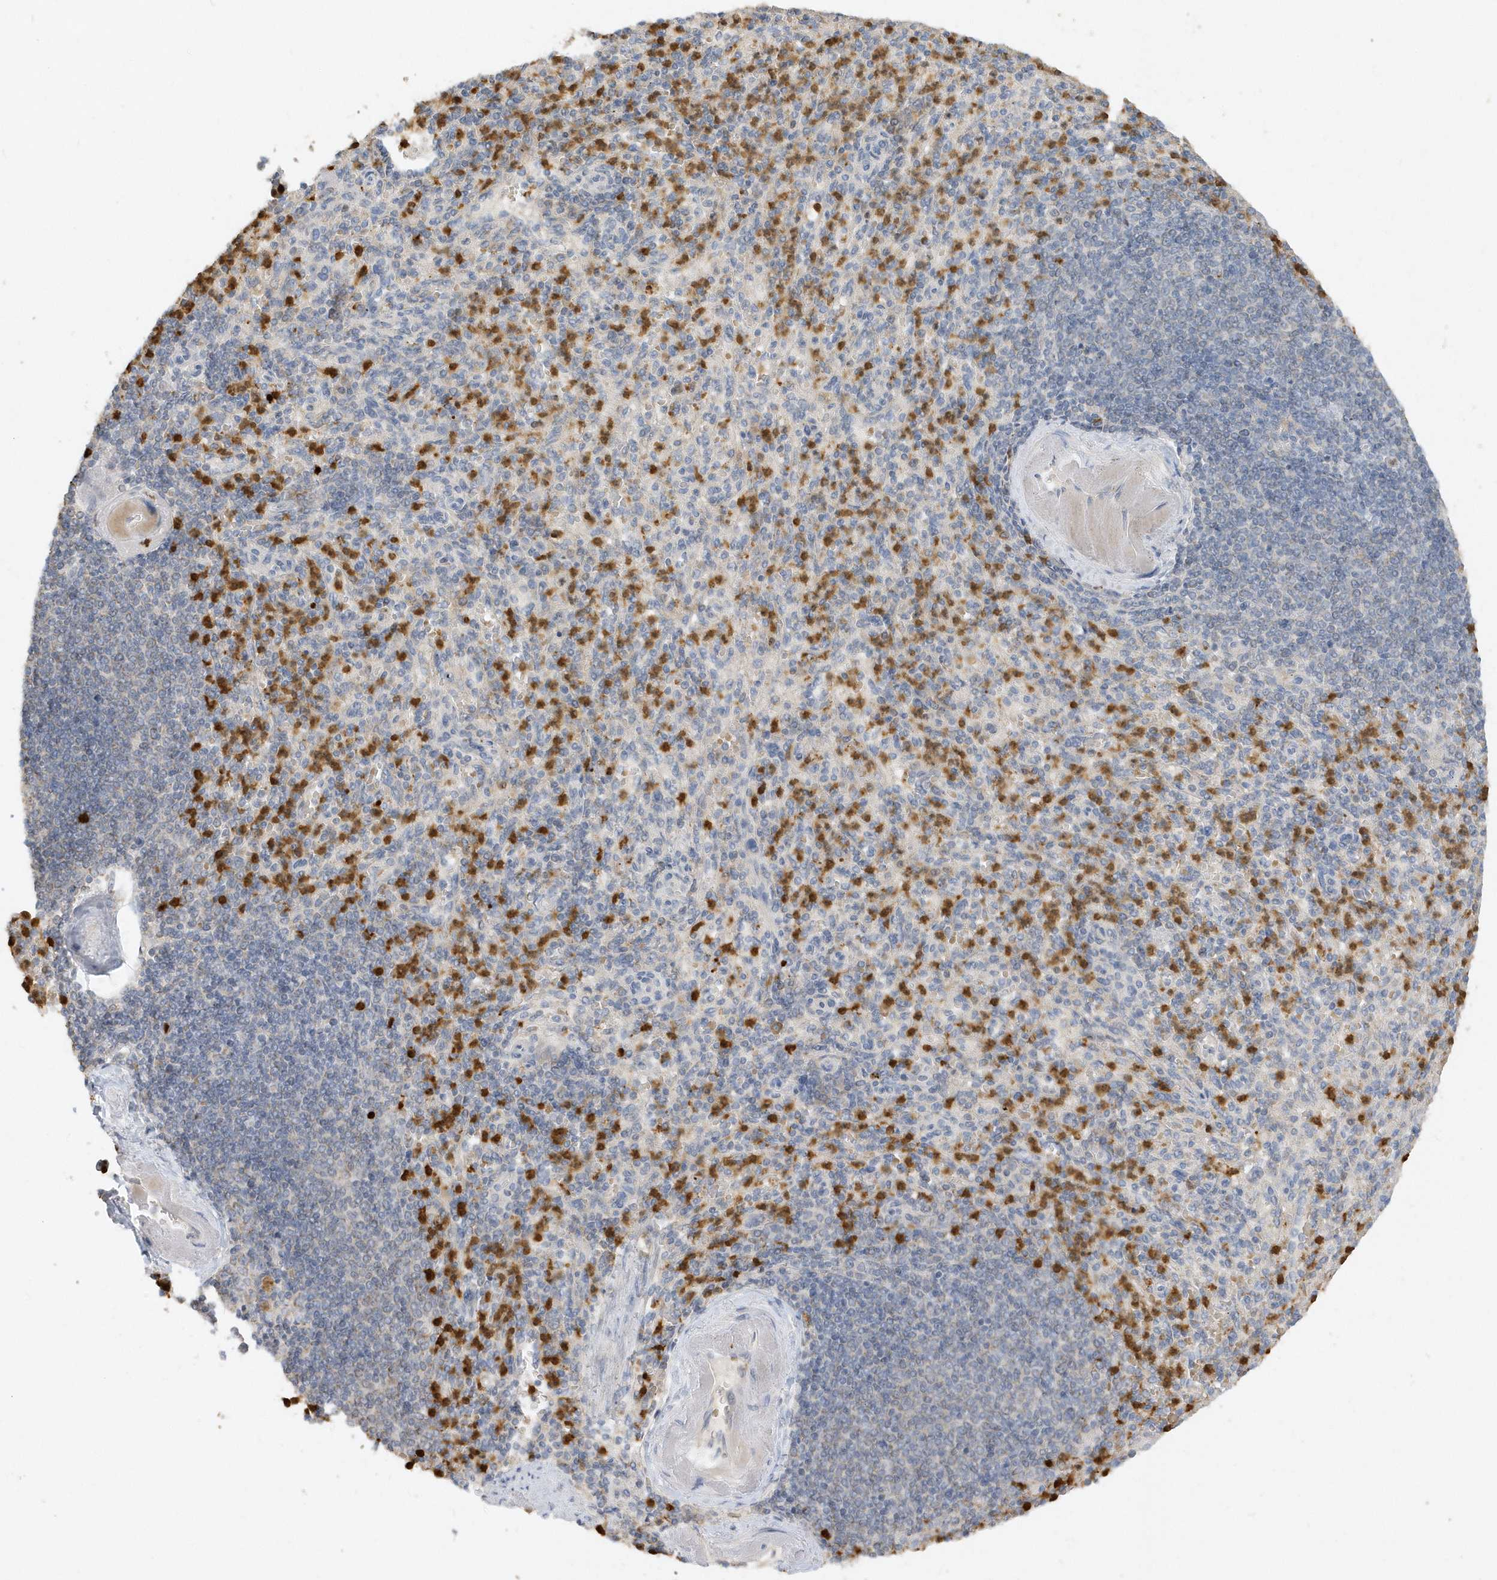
{"staining": {"intensity": "moderate", "quantity": "25%-75%", "location": "cytoplasmic/membranous"}, "tissue": "spleen", "cell_type": "Cells in red pulp", "image_type": "normal", "snomed": [{"axis": "morphology", "description": "Normal tissue, NOS"}, {"axis": "topography", "description": "Spleen"}], "caption": "High-magnification brightfield microscopy of normal spleen stained with DAB (3,3'-diaminobenzidine) (brown) and counterstained with hematoxylin (blue). cells in red pulp exhibit moderate cytoplasmic/membranous positivity is seen in approximately25%-75% of cells.", "gene": "DPP9", "patient": {"sex": "female", "age": 74}}